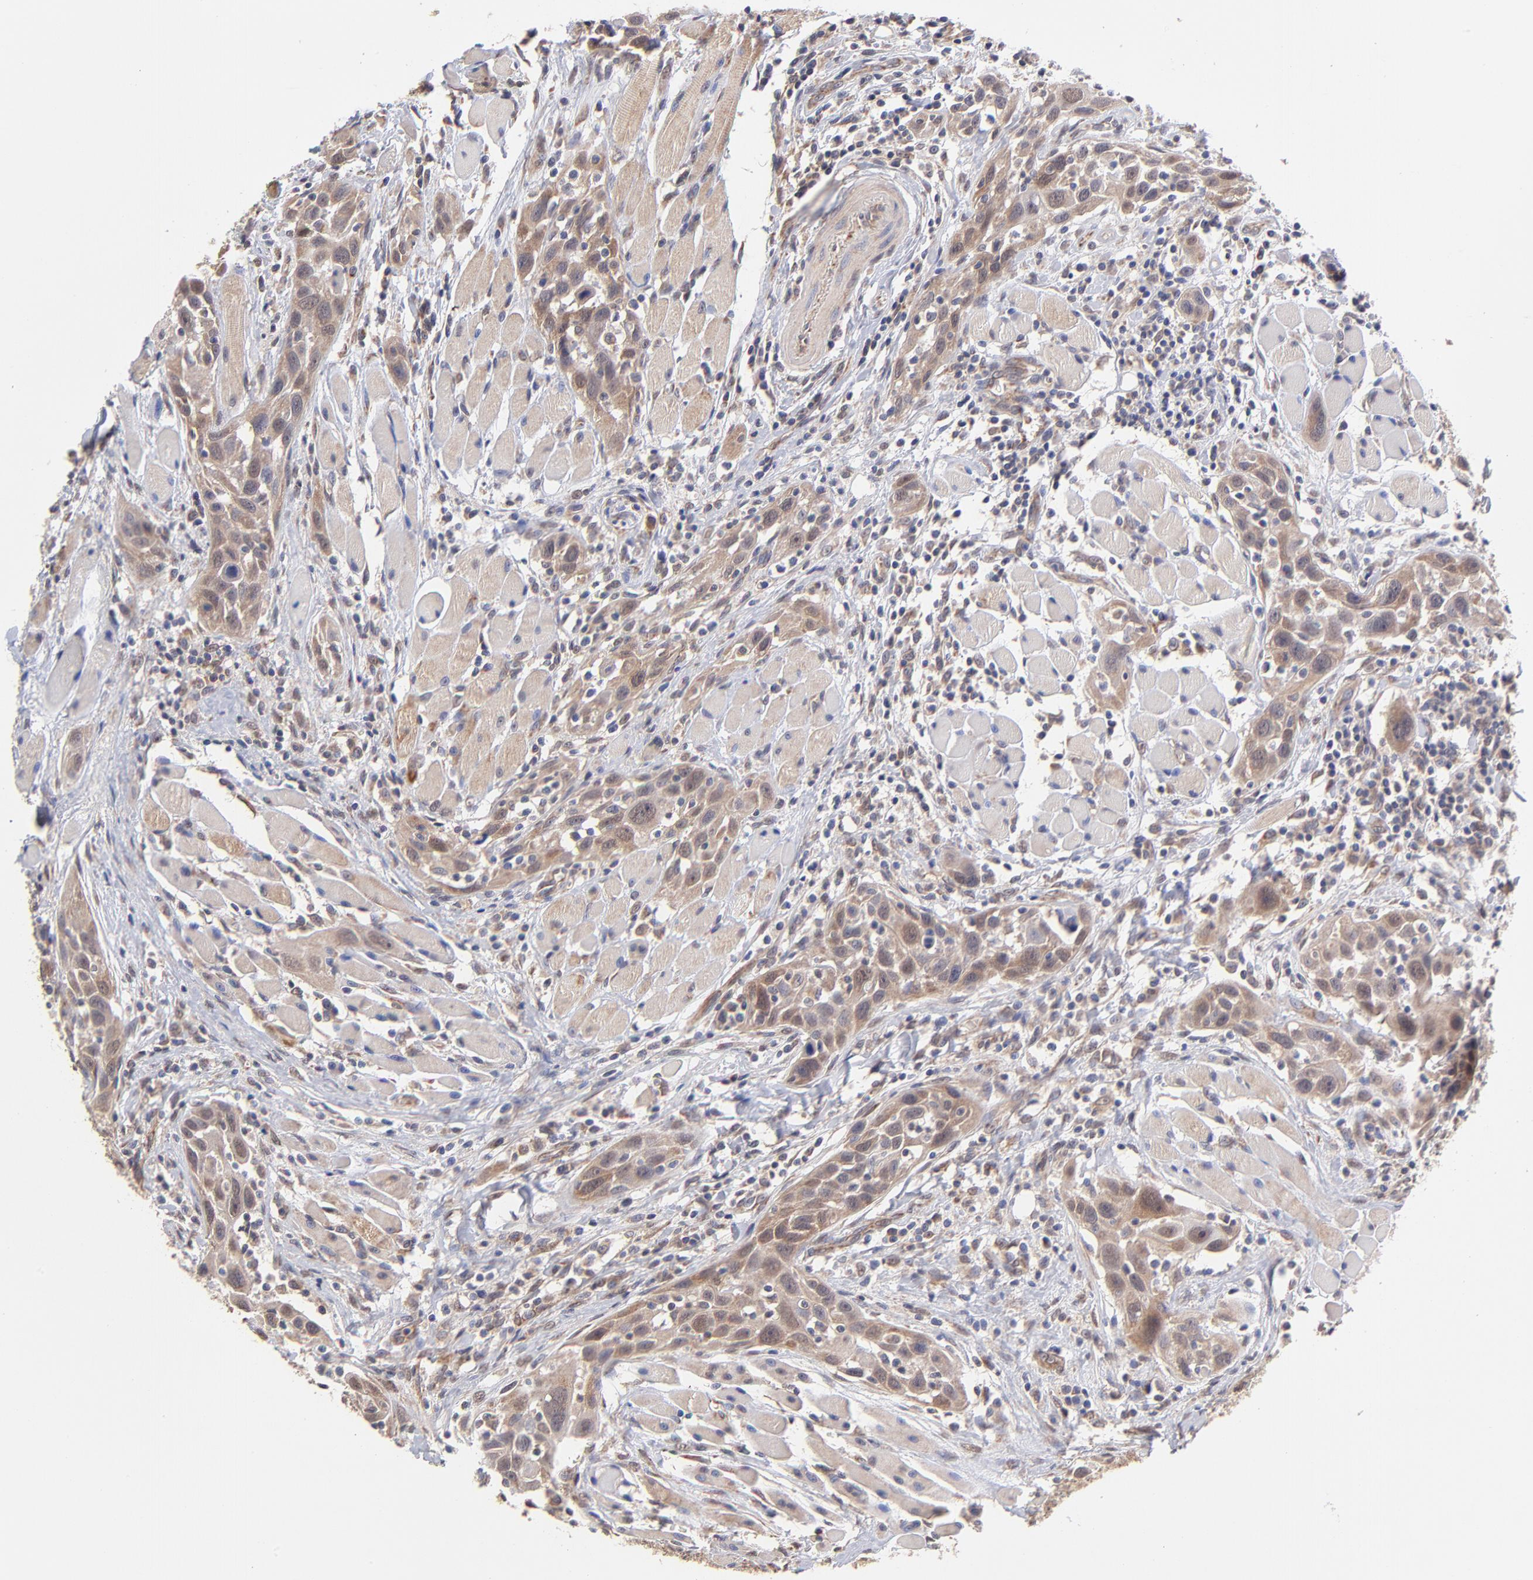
{"staining": {"intensity": "strong", "quantity": ">75%", "location": "cytoplasmic/membranous"}, "tissue": "head and neck cancer", "cell_type": "Tumor cells", "image_type": "cancer", "snomed": [{"axis": "morphology", "description": "Squamous cell carcinoma, NOS"}, {"axis": "topography", "description": "Oral tissue"}, {"axis": "topography", "description": "Head-Neck"}], "caption": "There is high levels of strong cytoplasmic/membranous staining in tumor cells of squamous cell carcinoma (head and neck), as demonstrated by immunohistochemical staining (brown color).", "gene": "UBE2H", "patient": {"sex": "female", "age": 50}}